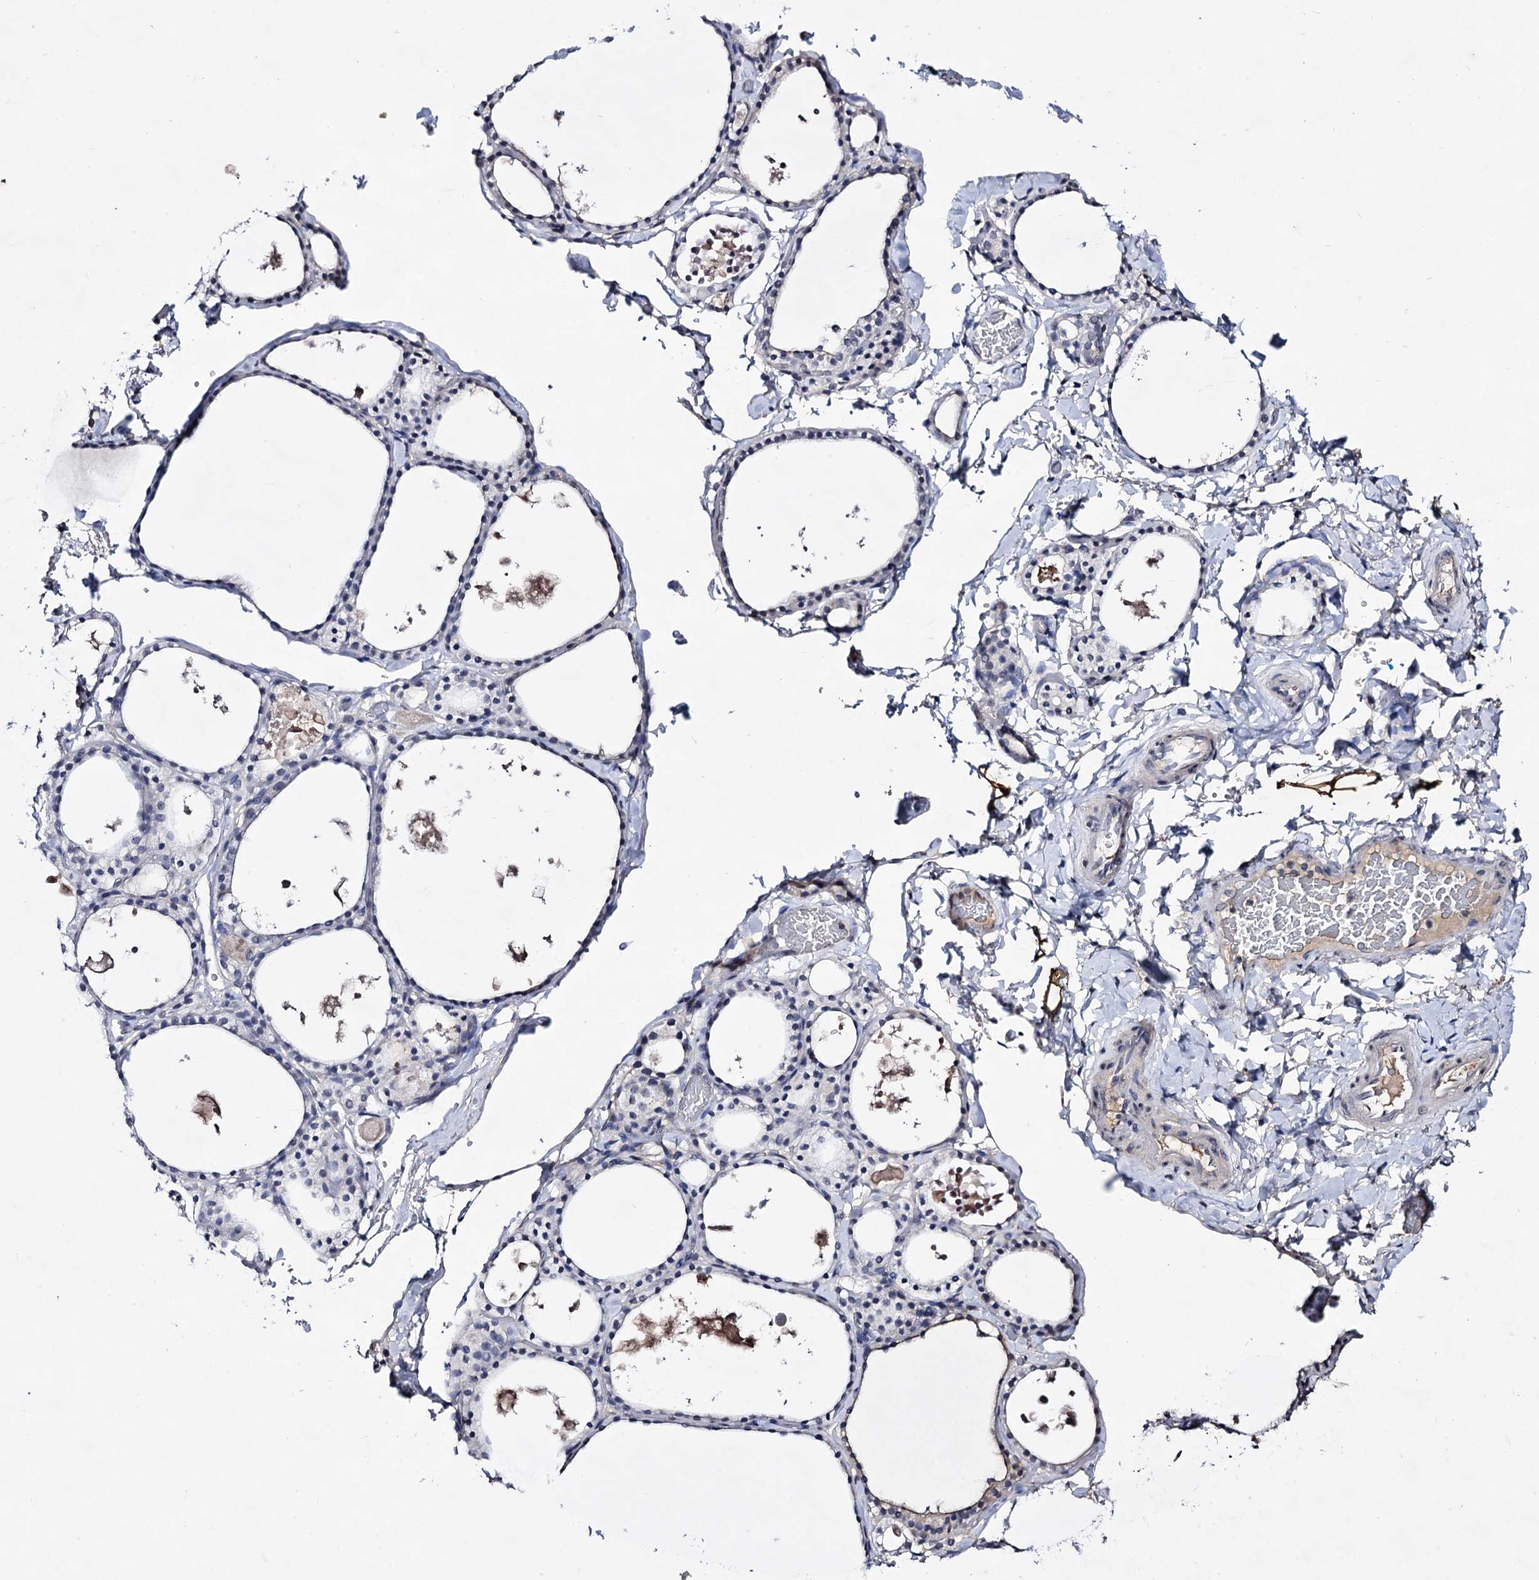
{"staining": {"intensity": "negative", "quantity": "none", "location": "none"}, "tissue": "thyroid gland", "cell_type": "Glandular cells", "image_type": "normal", "snomed": [{"axis": "morphology", "description": "Normal tissue, NOS"}, {"axis": "topography", "description": "Thyroid gland"}], "caption": "IHC of normal thyroid gland shows no expression in glandular cells.", "gene": "PLIN1", "patient": {"sex": "male", "age": 56}}